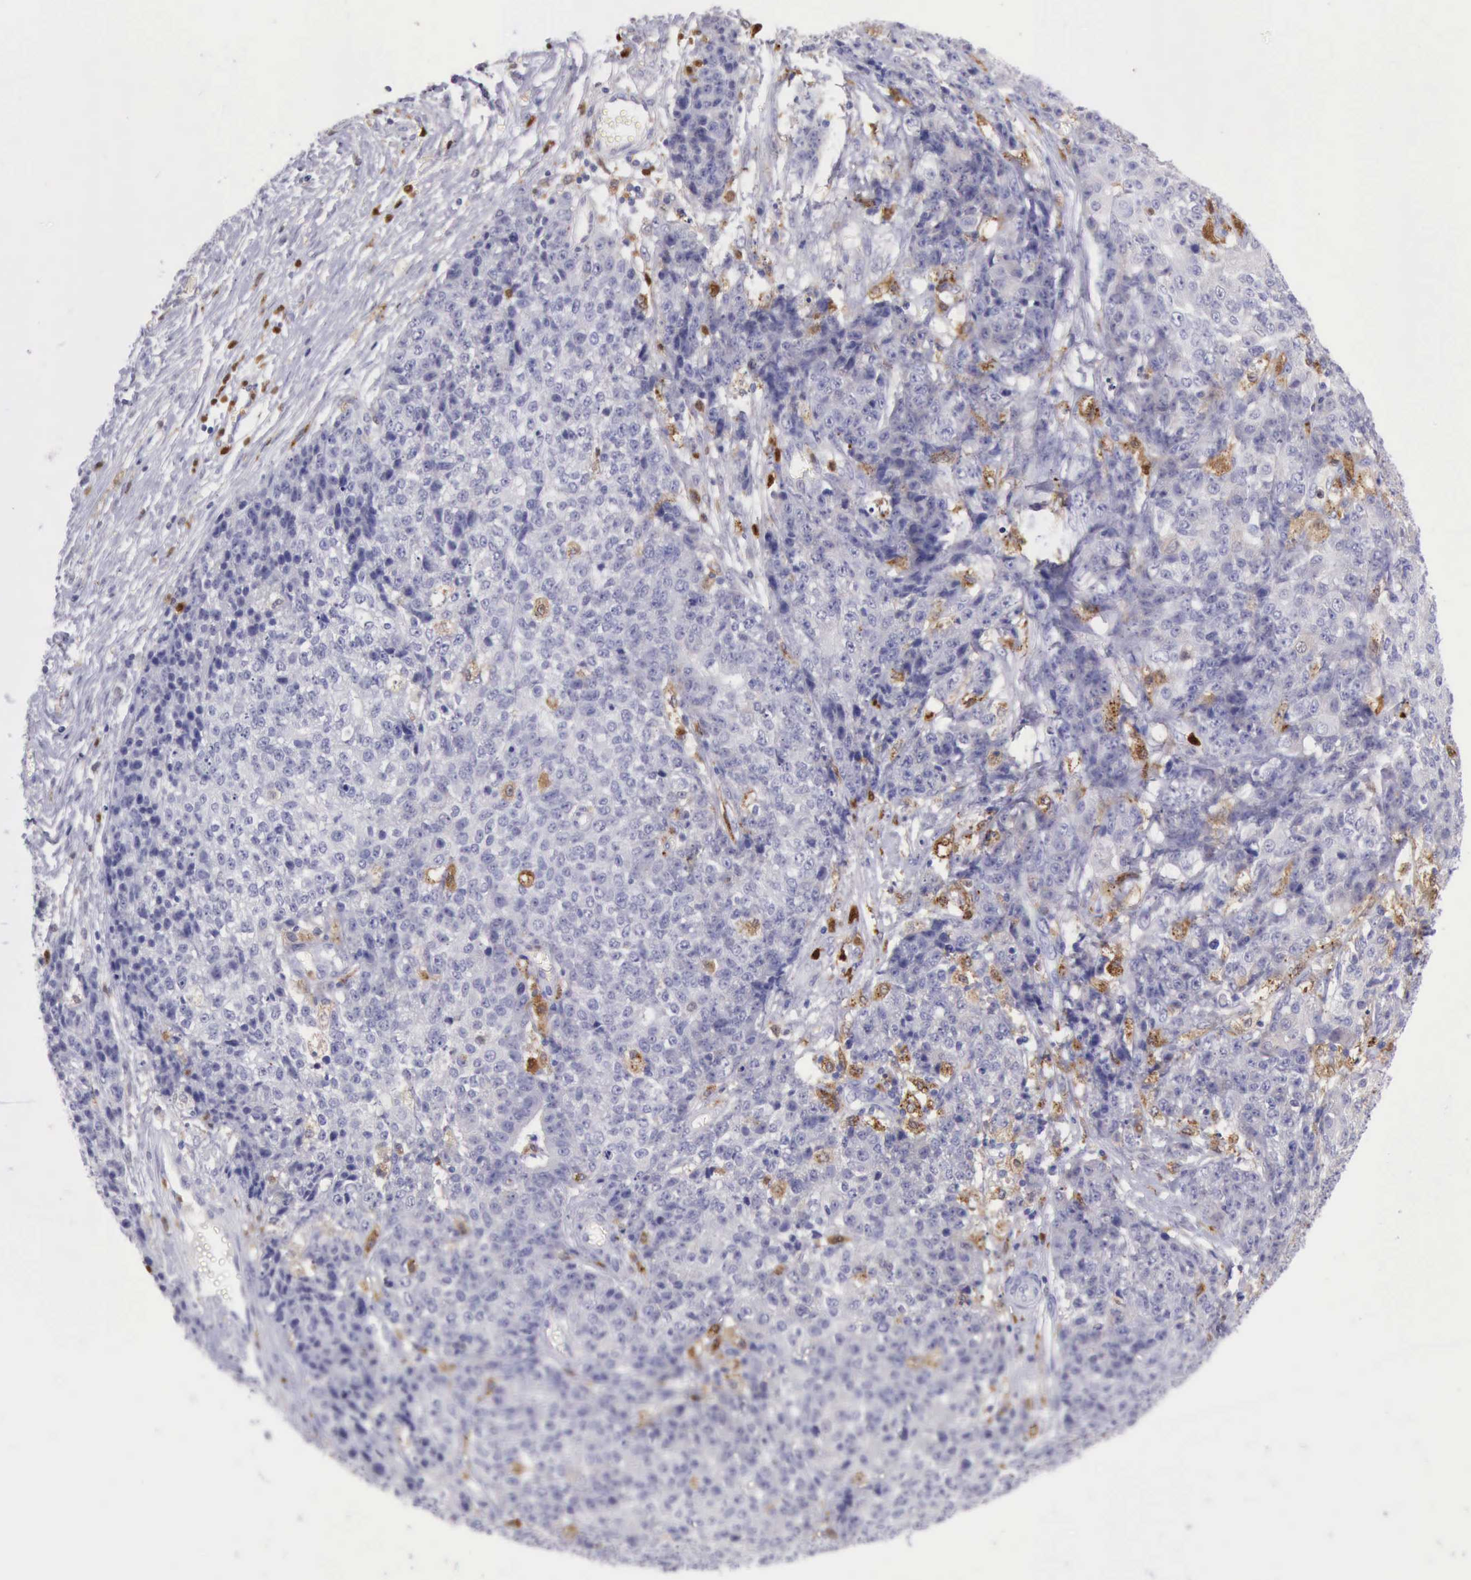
{"staining": {"intensity": "negative", "quantity": "none", "location": "none"}, "tissue": "ovarian cancer", "cell_type": "Tumor cells", "image_type": "cancer", "snomed": [{"axis": "morphology", "description": "Carcinoma, endometroid"}, {"axis": "topography", "description": "Ovary"}], "caption": "High power microscopy histopathology image of an immunohistochemistry (IHC) photomicrograph of endometroid carcinoma (ovarian), revealing no significant positivity in tumor cells. (Stains: DAB (3,3'-diaminobenzidine) IHC with hematoxylin counter stain, Microscopy: brightfield microscopy at high magnification).", "gene": "CSTA", "patient": {"sex": "female", "age": 42}}